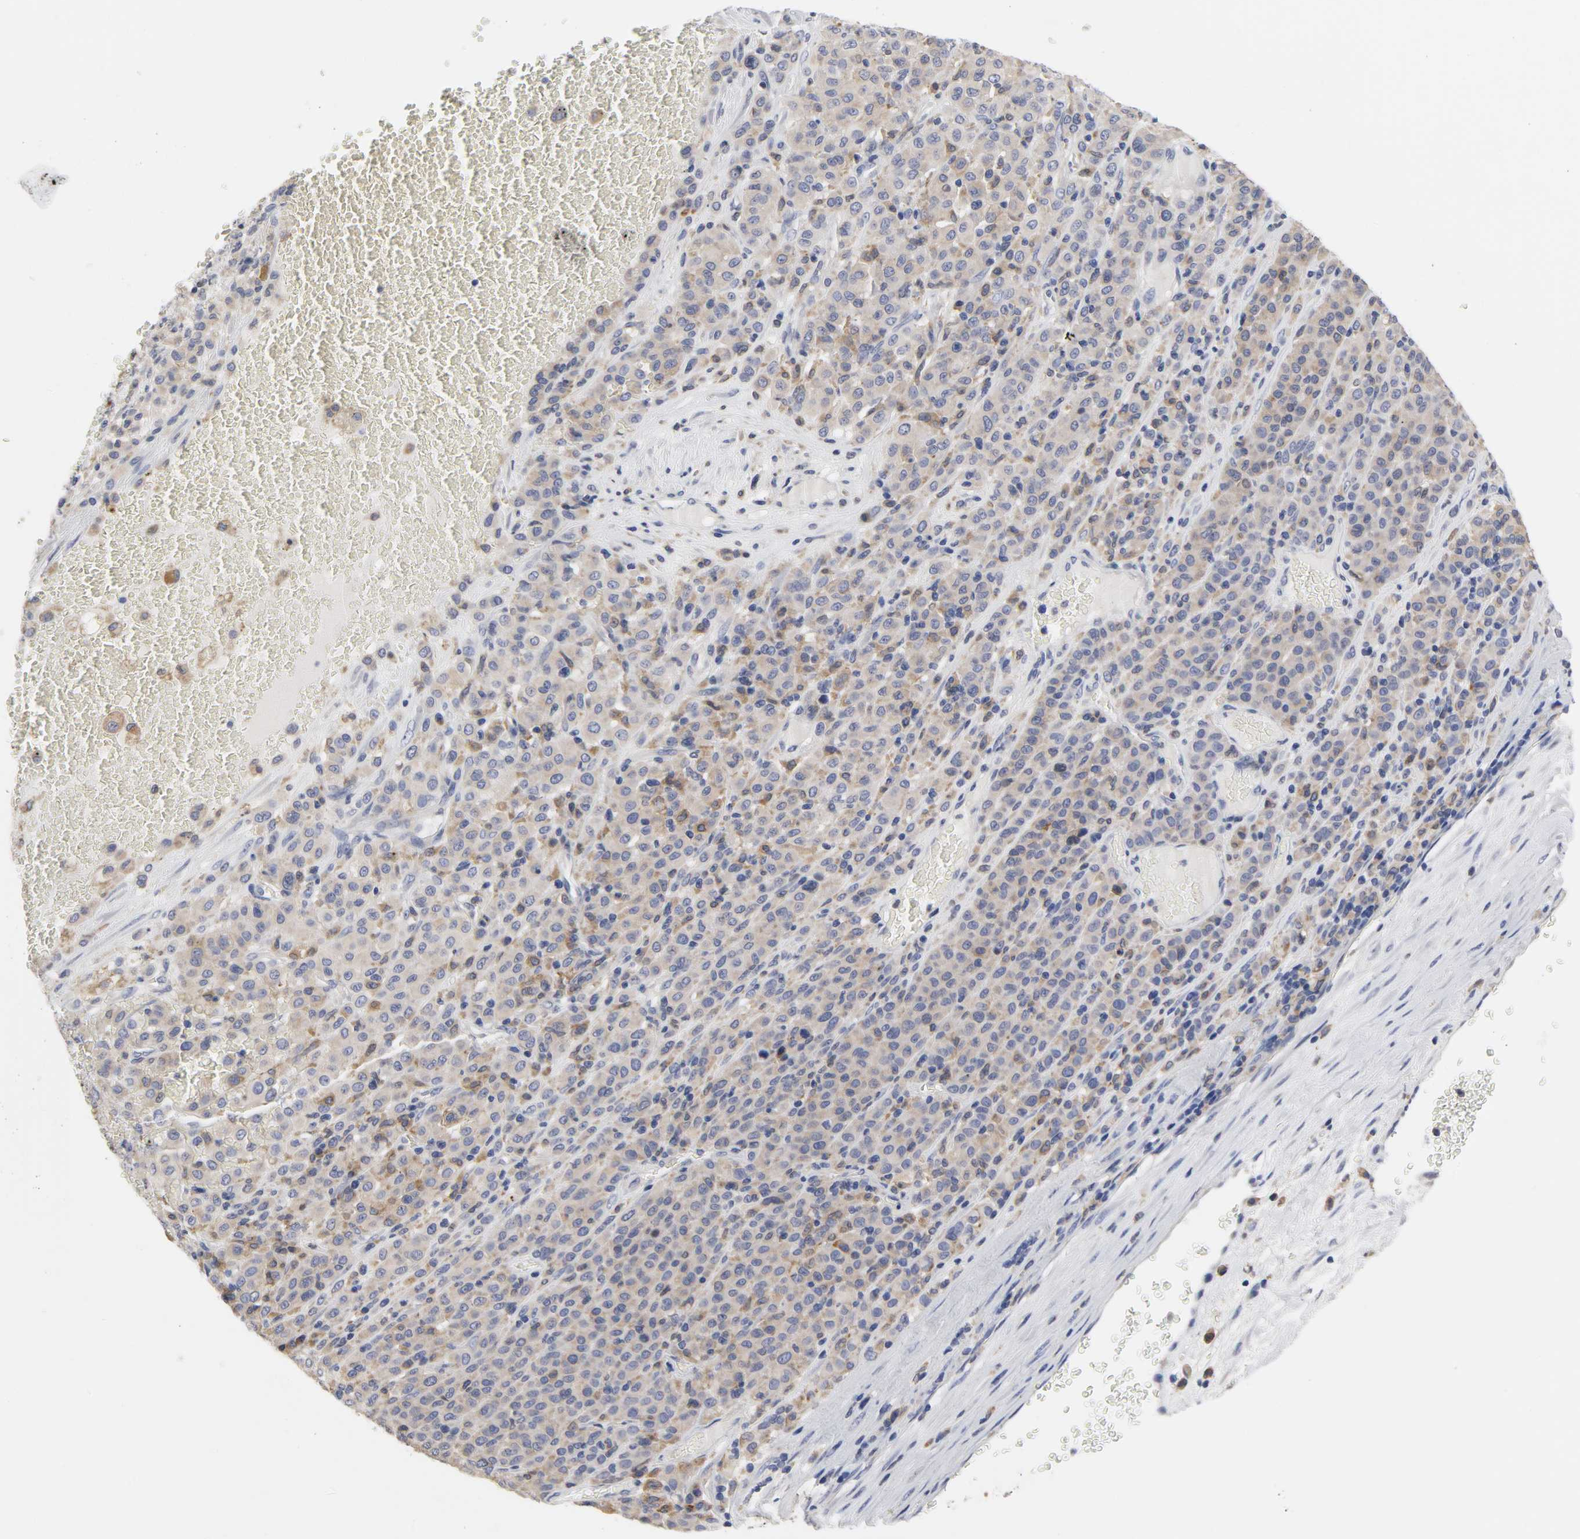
{"staining": {"intensity": "weak", "quantity": ">75%", "location": "cytoplasmic/membranous"}, "tissue": "melanoma", "cell_type": "Tumor cells", "image_type": "cancer", "snomed": [{"axis": "morphology", "description": "Malignant melanoma, Metastatic site"}, {"axis": "topography", "description": "Pancreas"}], "caption": "Protein expression analysis of human malignant melanoma (metastatic site) reveals weak cytoplasmic/membranous expression in approximately >75% of tumor cells.", "gene": "HCK", "patient": {"sex": "female", "age": 30}}